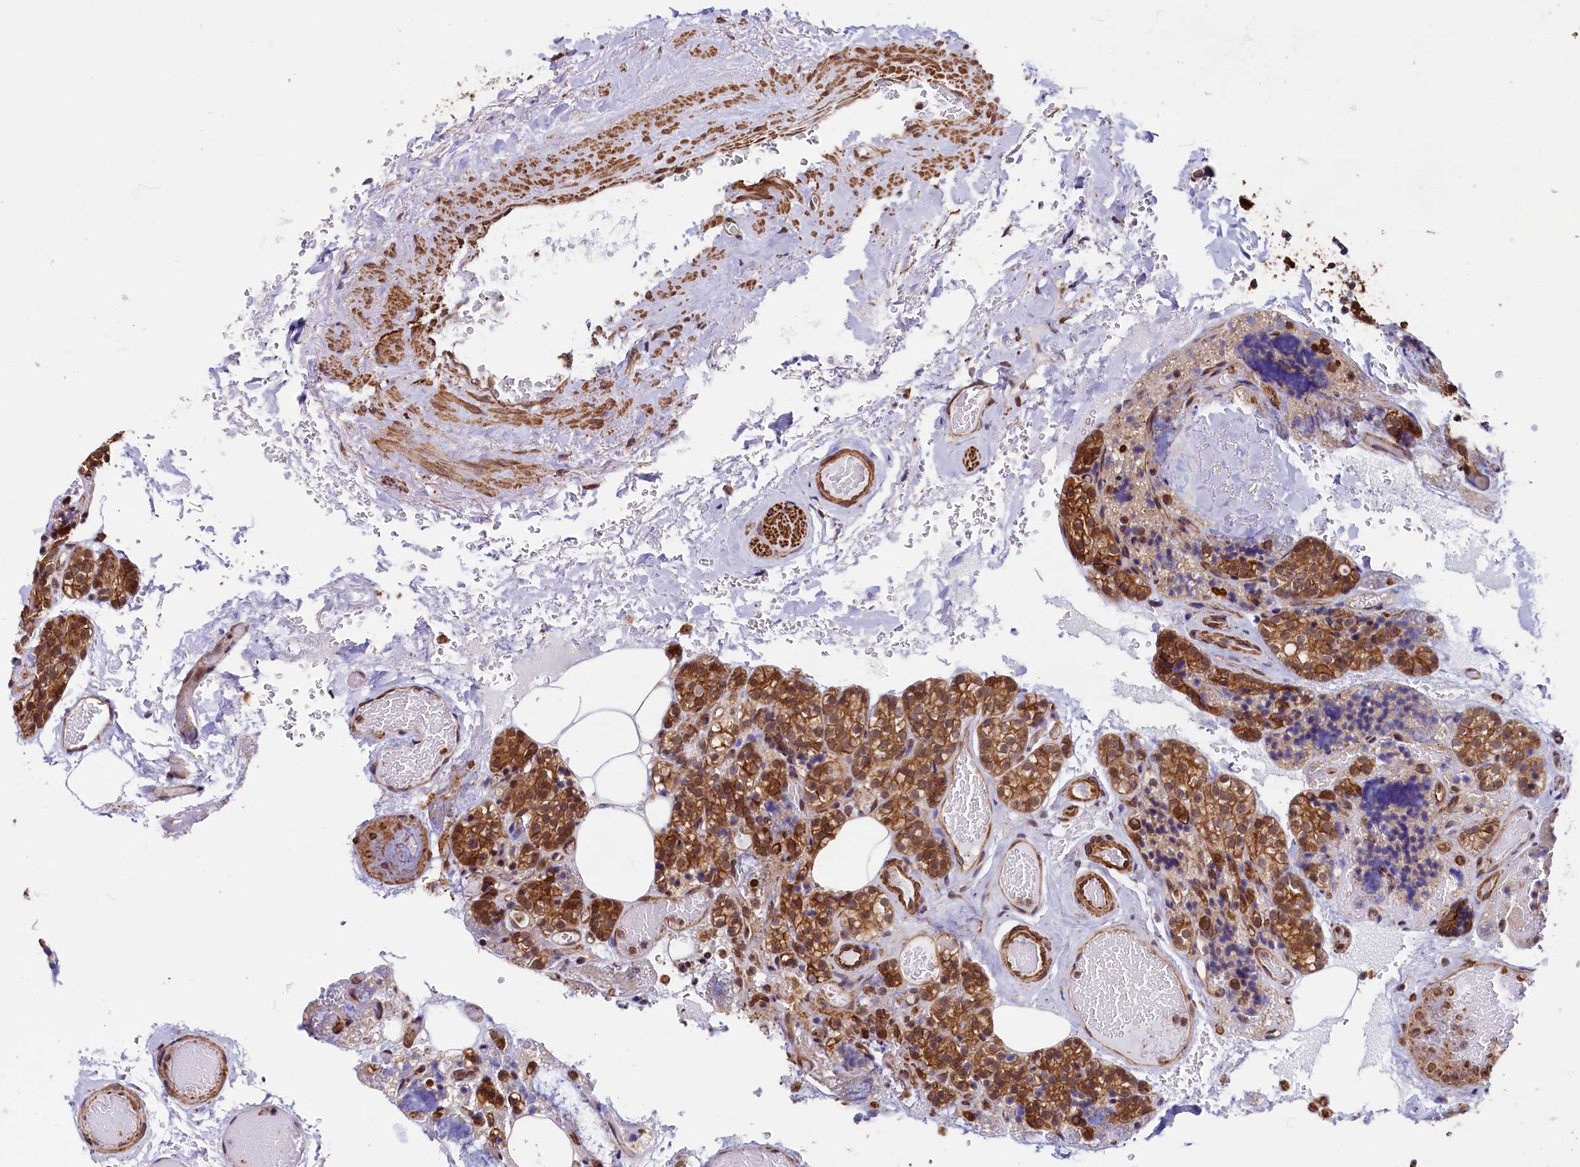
{"staining": {"intensity": "moderate", "quantity": ">75%", "location": "cytoplasmic/membranous,nuclear"}, "tissue": "parathyroid gland", "cell_type": "Glandular cells", "image_type": "normal", "snomed": [{"axis": "morphology", "description": "Normal tissue, NOS"}, {"axis": "topography", "description": "Parathyroid gland"}], "caption": "The micrograph reveals immunohistochemical staining of normal parathyroid gland. There is moderate cytoplasmic/membranous,nuclear expression is identified in about >75% of glandular cells. (Stains: DAB (3,3'-diaminobenzidine) in brown, nuclei in blue, Microscopy: brightfield microscopy at high magnification).", "gene": "LEO1", "patient": {"sex": "male", "age": 87}}